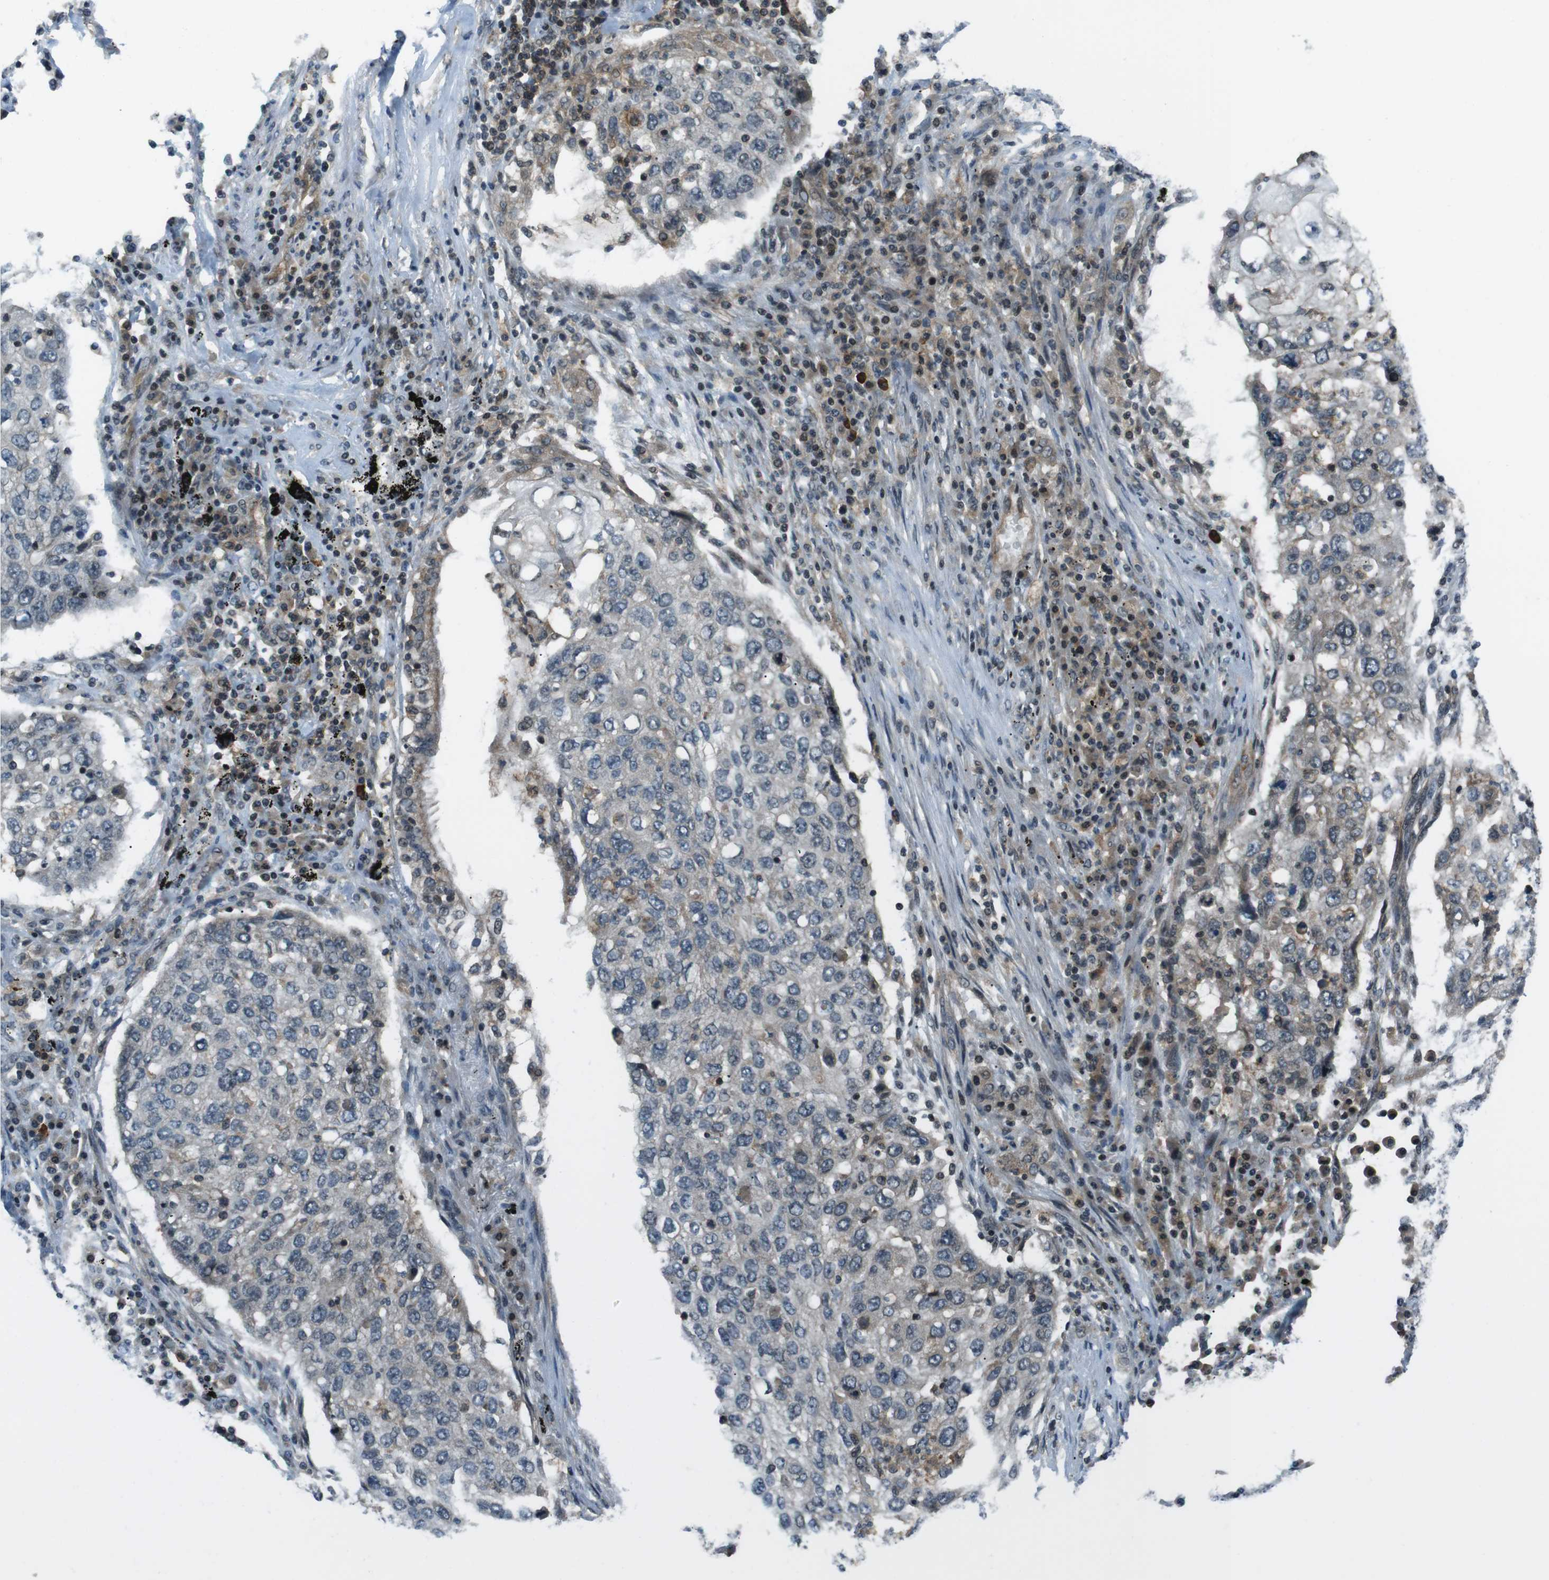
{"staining": {"intensity": "weak", "quantity": "<25%", "location": "cytoplasmic/membranous"}, "tissue": "lung cancer", "cell_type": "Tumor cells", "image_type": "cancer", "snomed": [{"axis": "morphology", "description": "Squamous cell carcinoma, NOS"}, {"axis": "topography", "description": "Lung"}], "caption": "Tumor cells show no significant expression in lung squamous cell carcinoma. The staining was performed using DAB to visualize the protein expression in brown, while the nuclei were stained in blue with hematoxylin (Magnification: 20x).", "gene": "TIAM2", "patient": {"sex": "female", "age": 63}}